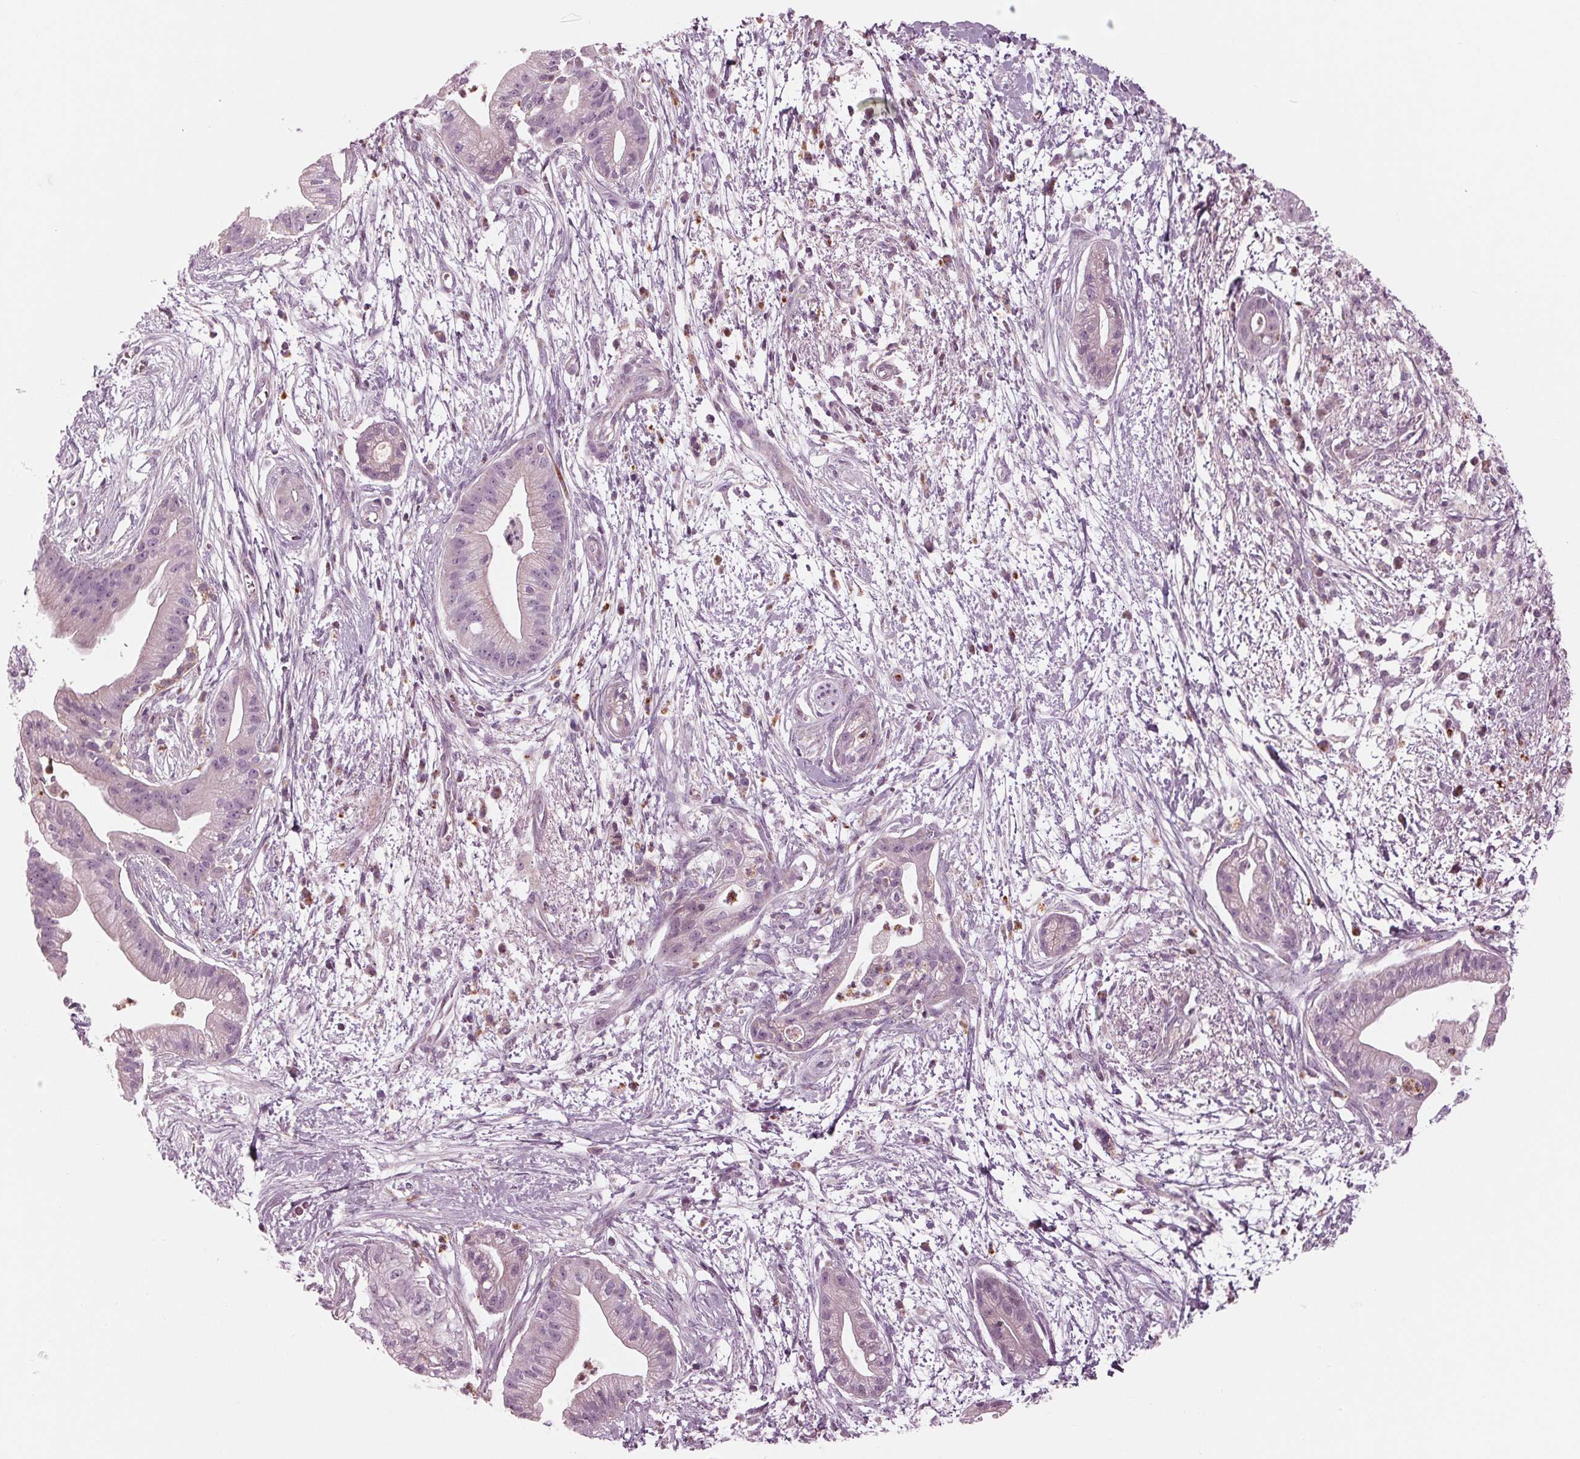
{"staining": {"intensity": "negative", "quantity": "none", "location": "none"}, "tissue": "pancreatic cancer", "cell_type": "Tumor cells", "image_type": "cancer", "snomed": [{"axis": "morphology", "description": "Normal tissue, NOS"}, {"axis": "morphology", "description": "Adenocarcinoma, NOS"}, {"axis": "topography", "description": "Lymph node"}, {"axis": "topography", "description": "Pancreas"}], "caption": "Tumor cells are negative for protein expression in human pancreatic adenocarcinoma.", "gene": "CLN6", "patient": {"sex": "female", "age": 58}}